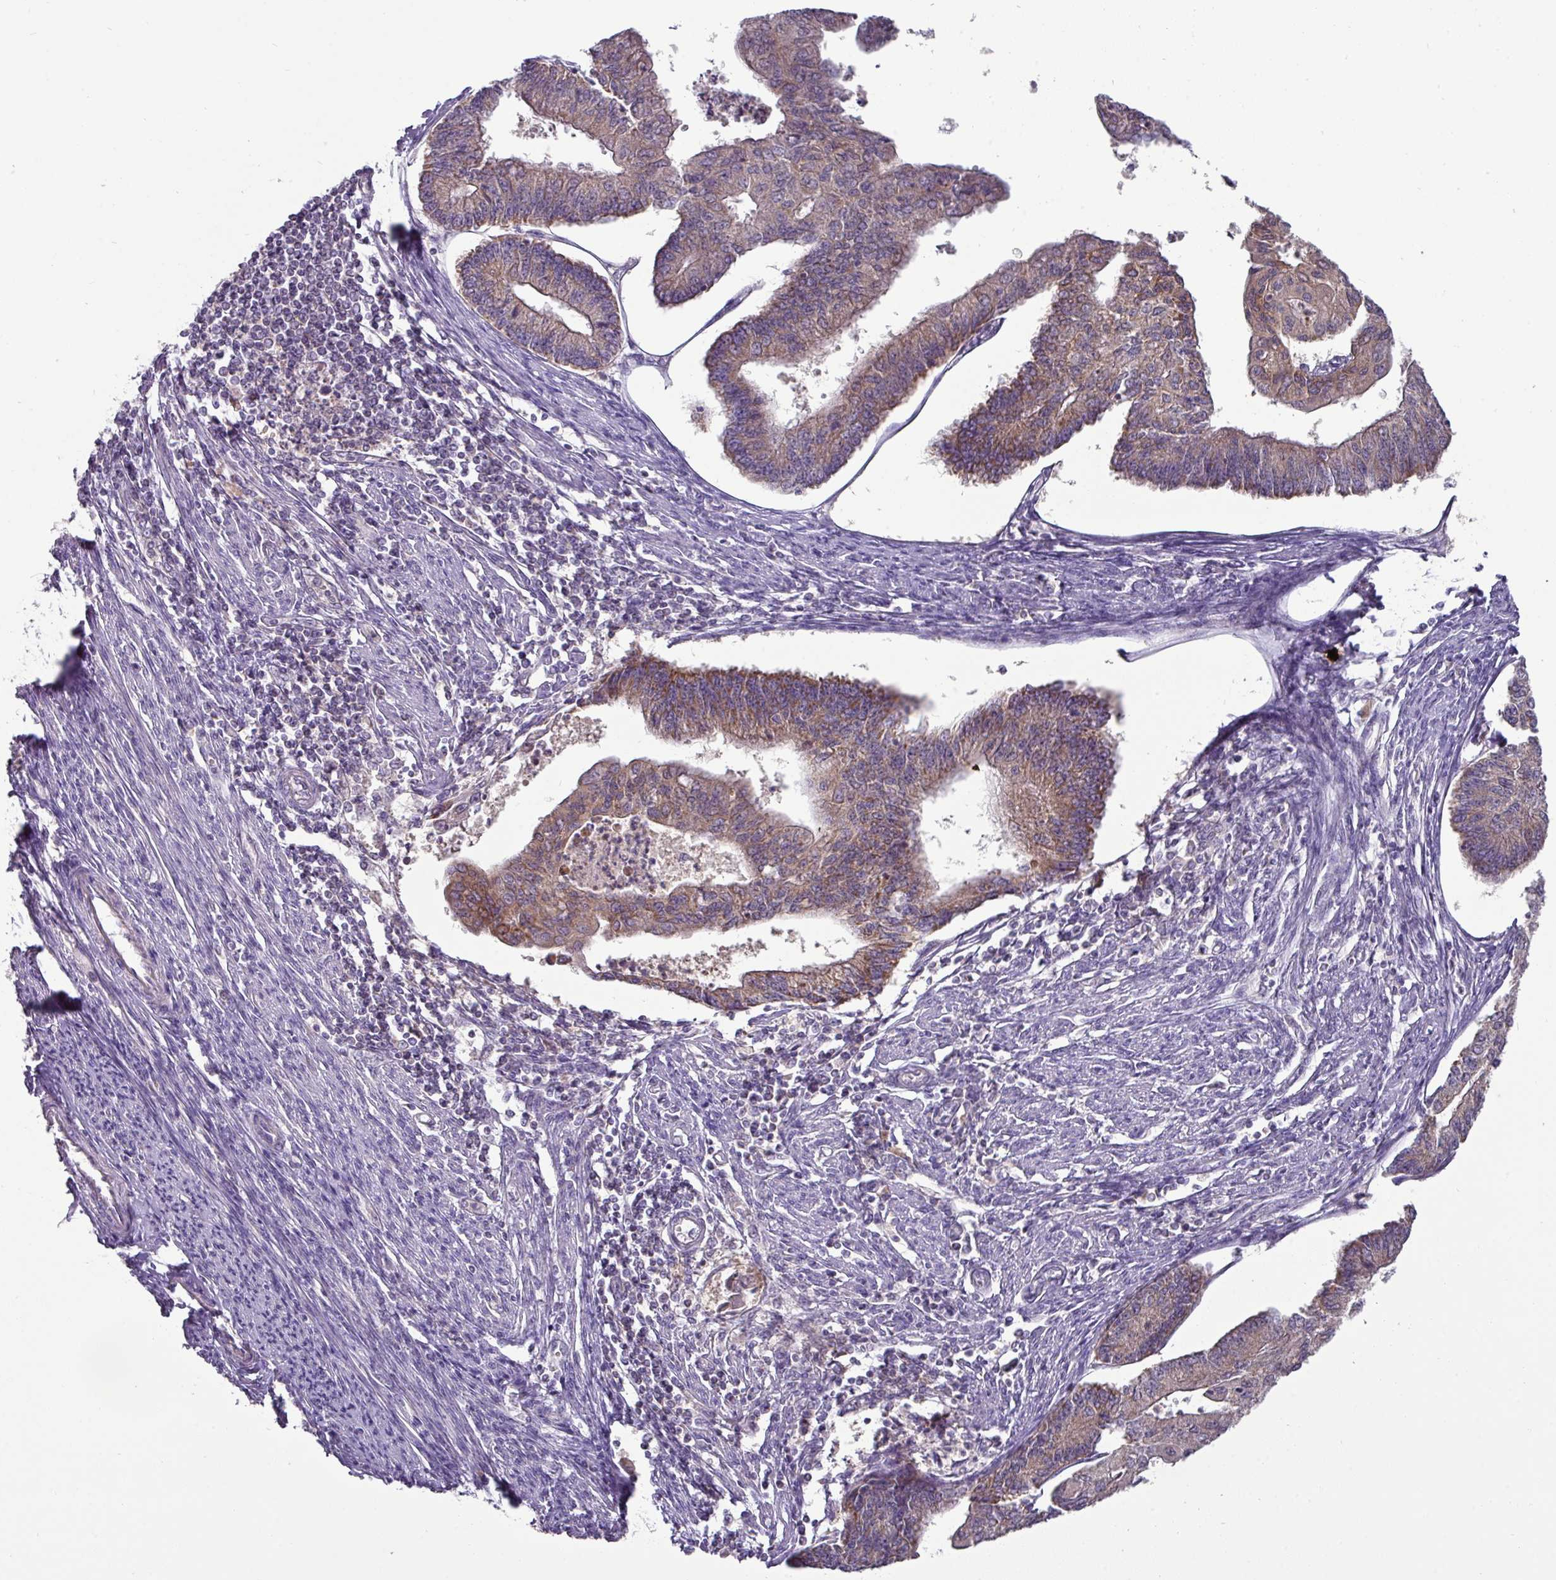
{"staining": {"intensity": "moderate", "quantity": "25%-75%", "location": "cytoplasmic/membranous"}, "tissue": "endometrial cancer", "cell_type": "Tumor cells", "image_type": "cancer", "snomed": [{"axis": "morphology", "description": "Adenocarcinoma, NOS"}, {"axis": "topography", "description": "Endometrium"}], "caption": "Adenocarcinoma (endometrial) stained with DAB IHC shows medium levels of moderate cytoplasmic/membranous expression in about 25%-75% of tumor cells.", "gene": "TRAPPC1", "patient": {"sex": "female", "age": 56}}